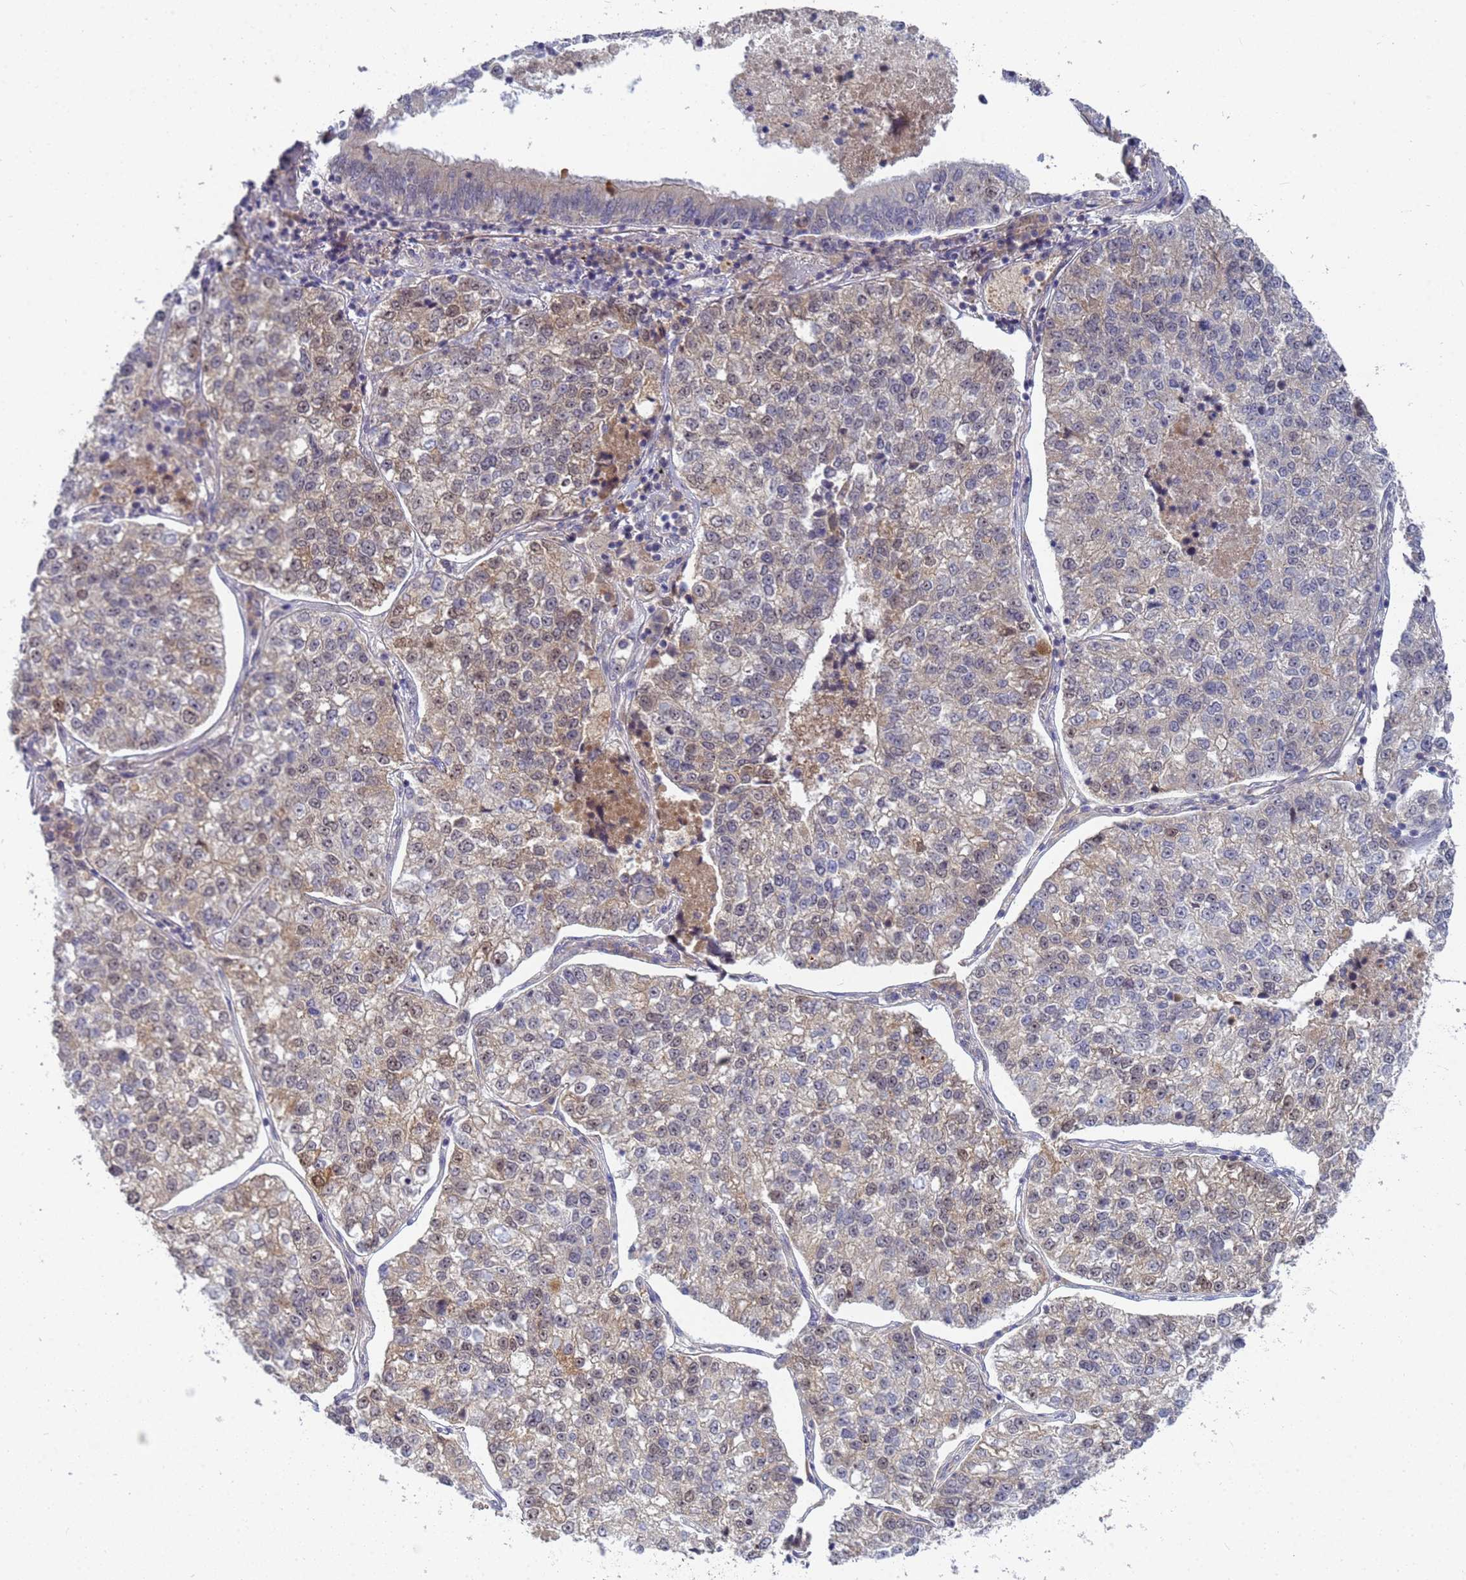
{"staining": {"intensity": "weak", "quantity": "<25%", "location": "cytoplasmic/membranous,nuclear"}, "tissue": "lung cancer", "cell_type": "Tumor cells", "image_type": "cancer", "snomed": [{"axis": "morphology", "description": "Adenocarcinoma, NOS"}, {"axis": "topography", "description": "Lung"}], "caption": "Immunohistochemistry (IHC) of human adenocarcinoma (lung) displays no staining in tumor cells.", "gene": "SHARPIN", "patient": {"sex": "male", "age": 49}}